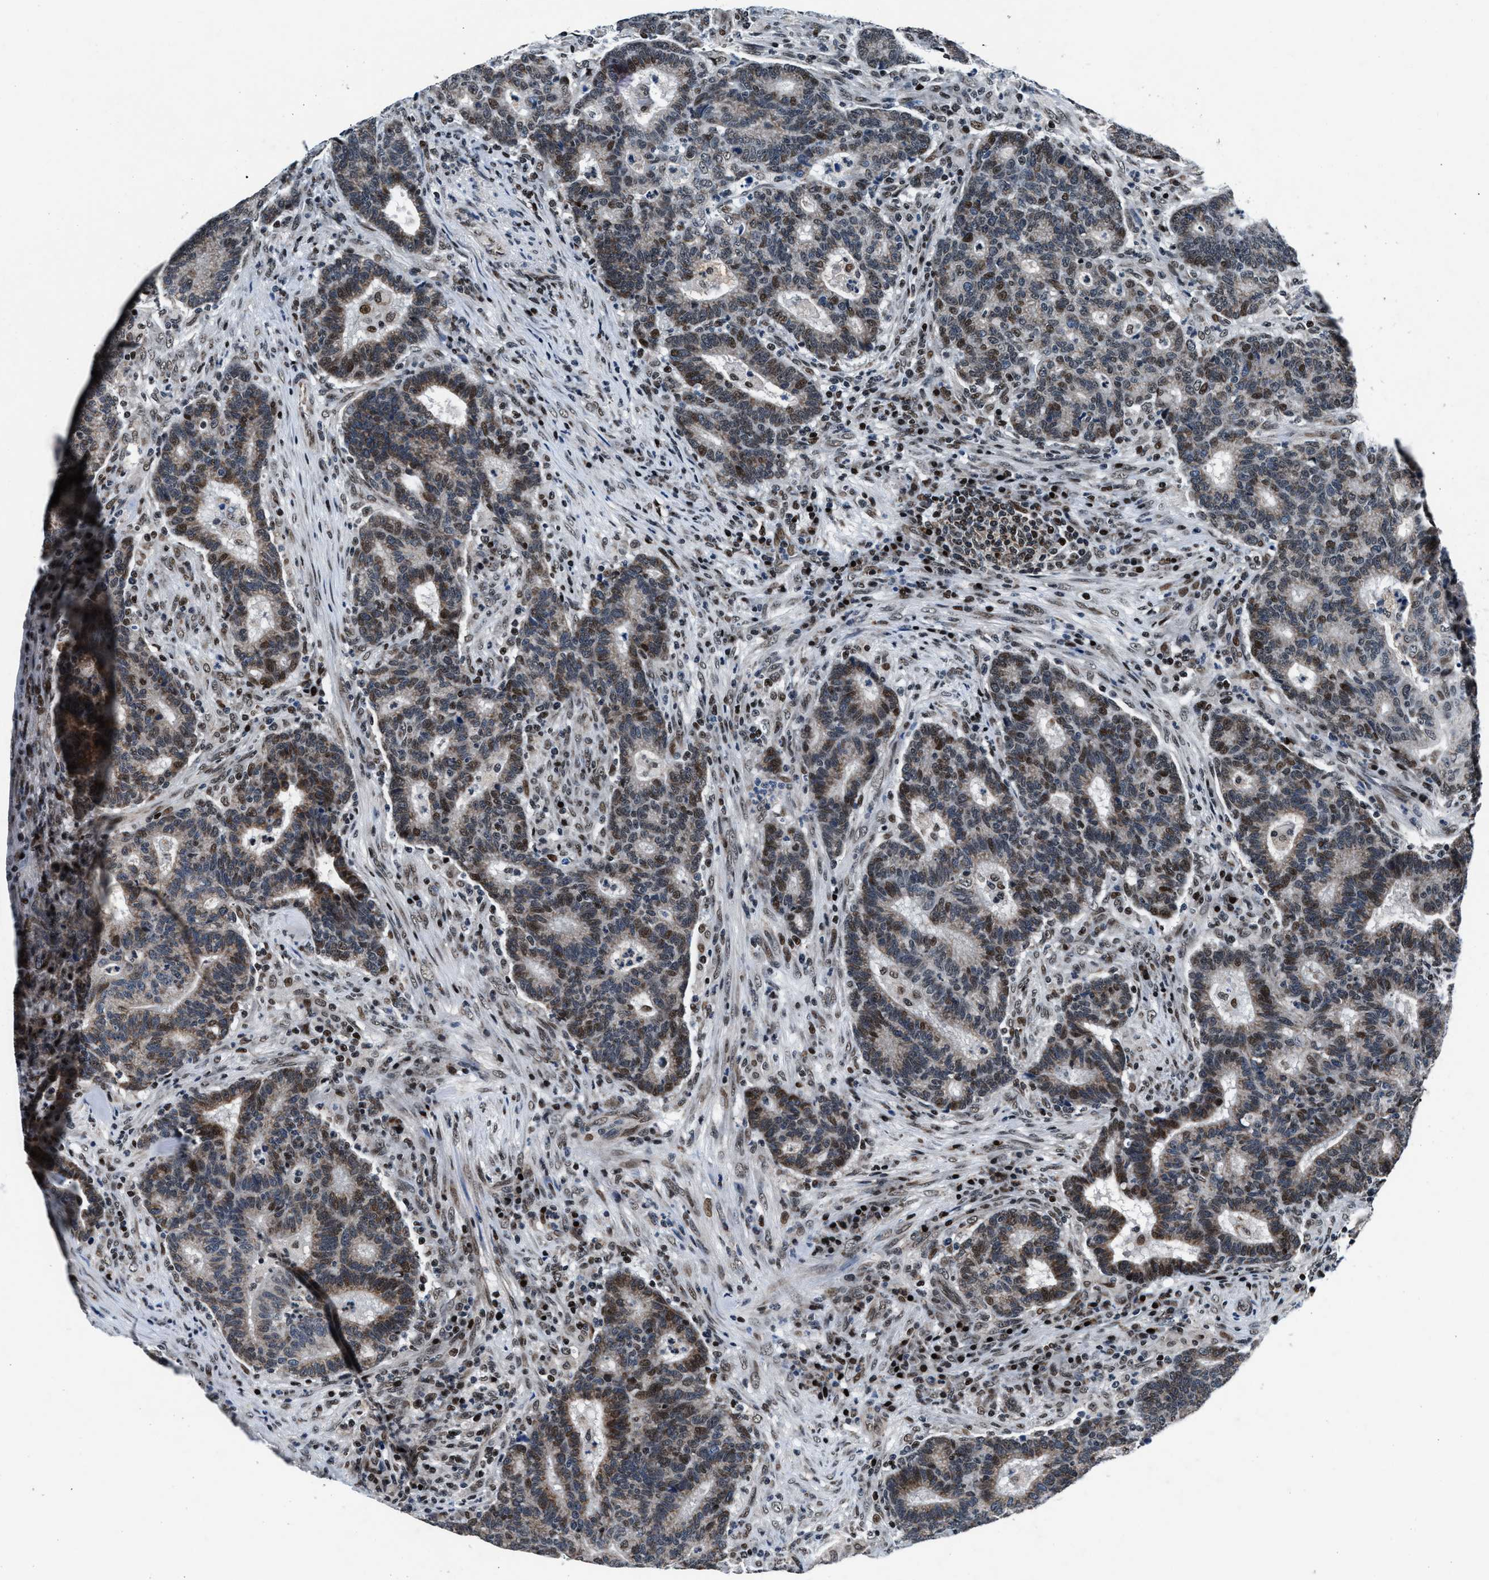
{"staining": {"intensity": "moderate", "quantity": "25%-75%", "location": "nuclear"}, "tissue": "colorectal cancer", "cell_type": "Tumor cells", "image_type": "cancer", "snomed": [{"axis": "morphology", "description": "Adenocarcinoma, NOS"}, {"axis": "topography", "description": "Colon"}], "caption": "Immunohistochemistry histopathology image of neoplastic tissue: human adenocarcinoma (colorectal) stained using immunohistochemistry shows medium levels of moderate protein expression localized specifically in the nuclear of tumor cells, appearing as a nuclear brown color.", "gene": "PRRC2B", "patient": {"sex": "female", "age": 75}}